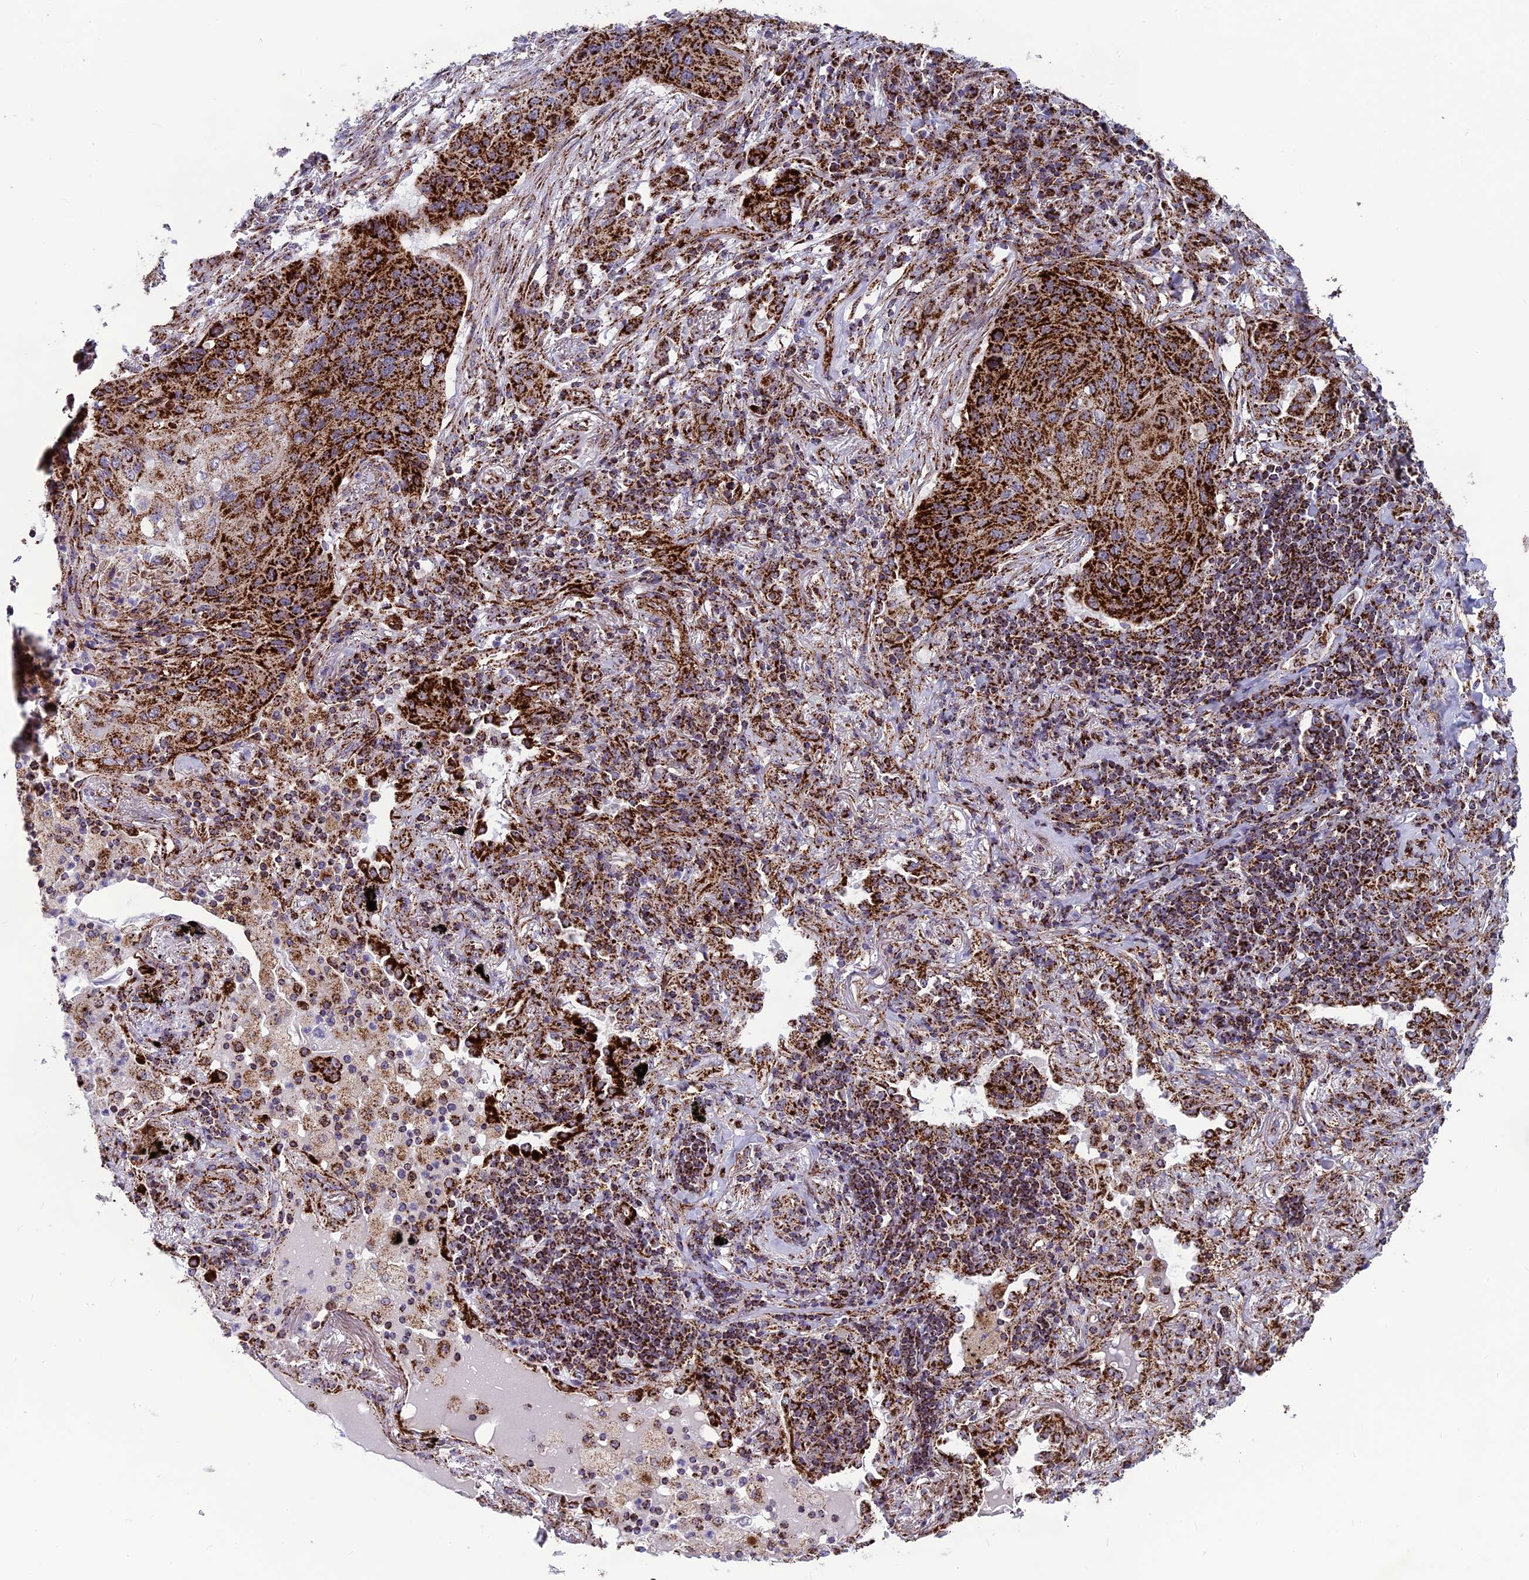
{"staining": {"intensity": "strong", "quantity": ">75%", "location": "cytoplasmic/membranous"}, "tissue": "lung cancer", "cell_type": "Tumor cells", "image_type": "cancer", "snomed": [{"axis": "morphology", "description": "Squamous cell carcinoma, NOS"}, {"axis": "topography", "description": "Lung"}], "caption": "IHC micrograph of human lung cancer (squamous cell carcinoma) stained for a protein (brown), which displays high levels of strong cytoplasmic/membranous expression in approximately >75% of tumor cells.", "gene": "MRPS18B", "patient": {"sex": "female", "age": 63}}